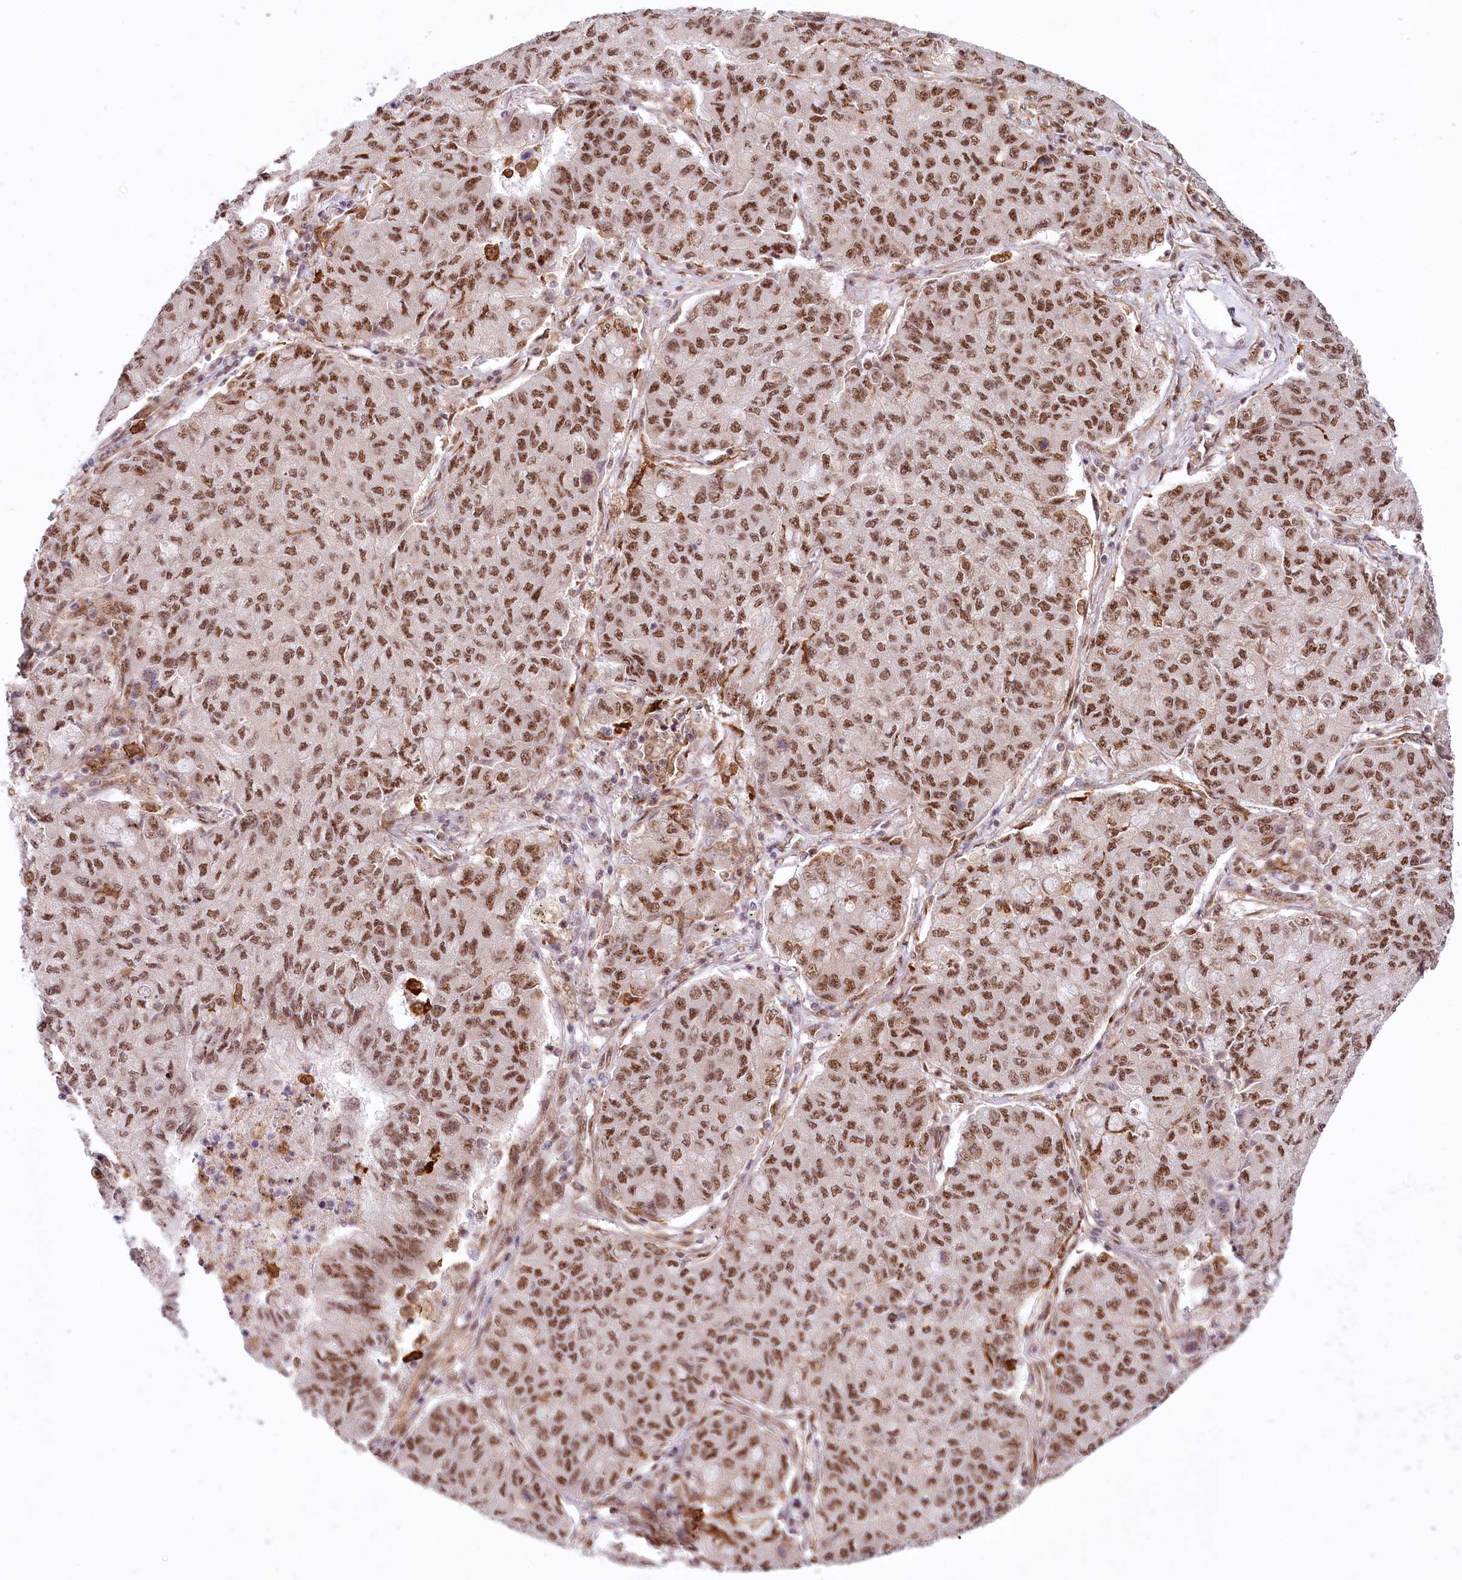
{"staining": {"intensity": "moderate", "quantity": ">75%", "location": "nuclear"}, "tissue": "lung cancer", "cell_type": "Tumor cells", "image_type": "cancer", "snomed": [{"axis": "morphology", "description": "Squamous cell carcinoma, NOS"}, {"axis": "topography", "description": "Lung"}], "caption": "Protein analysis of lung cancer (squamous cell carcinoma) tissue exhibits moderate nuclear positivity in approximately >75% of tumor cells.", "gene": "TUBGCP2", "patient": {"sex": "male", "age": 74}}